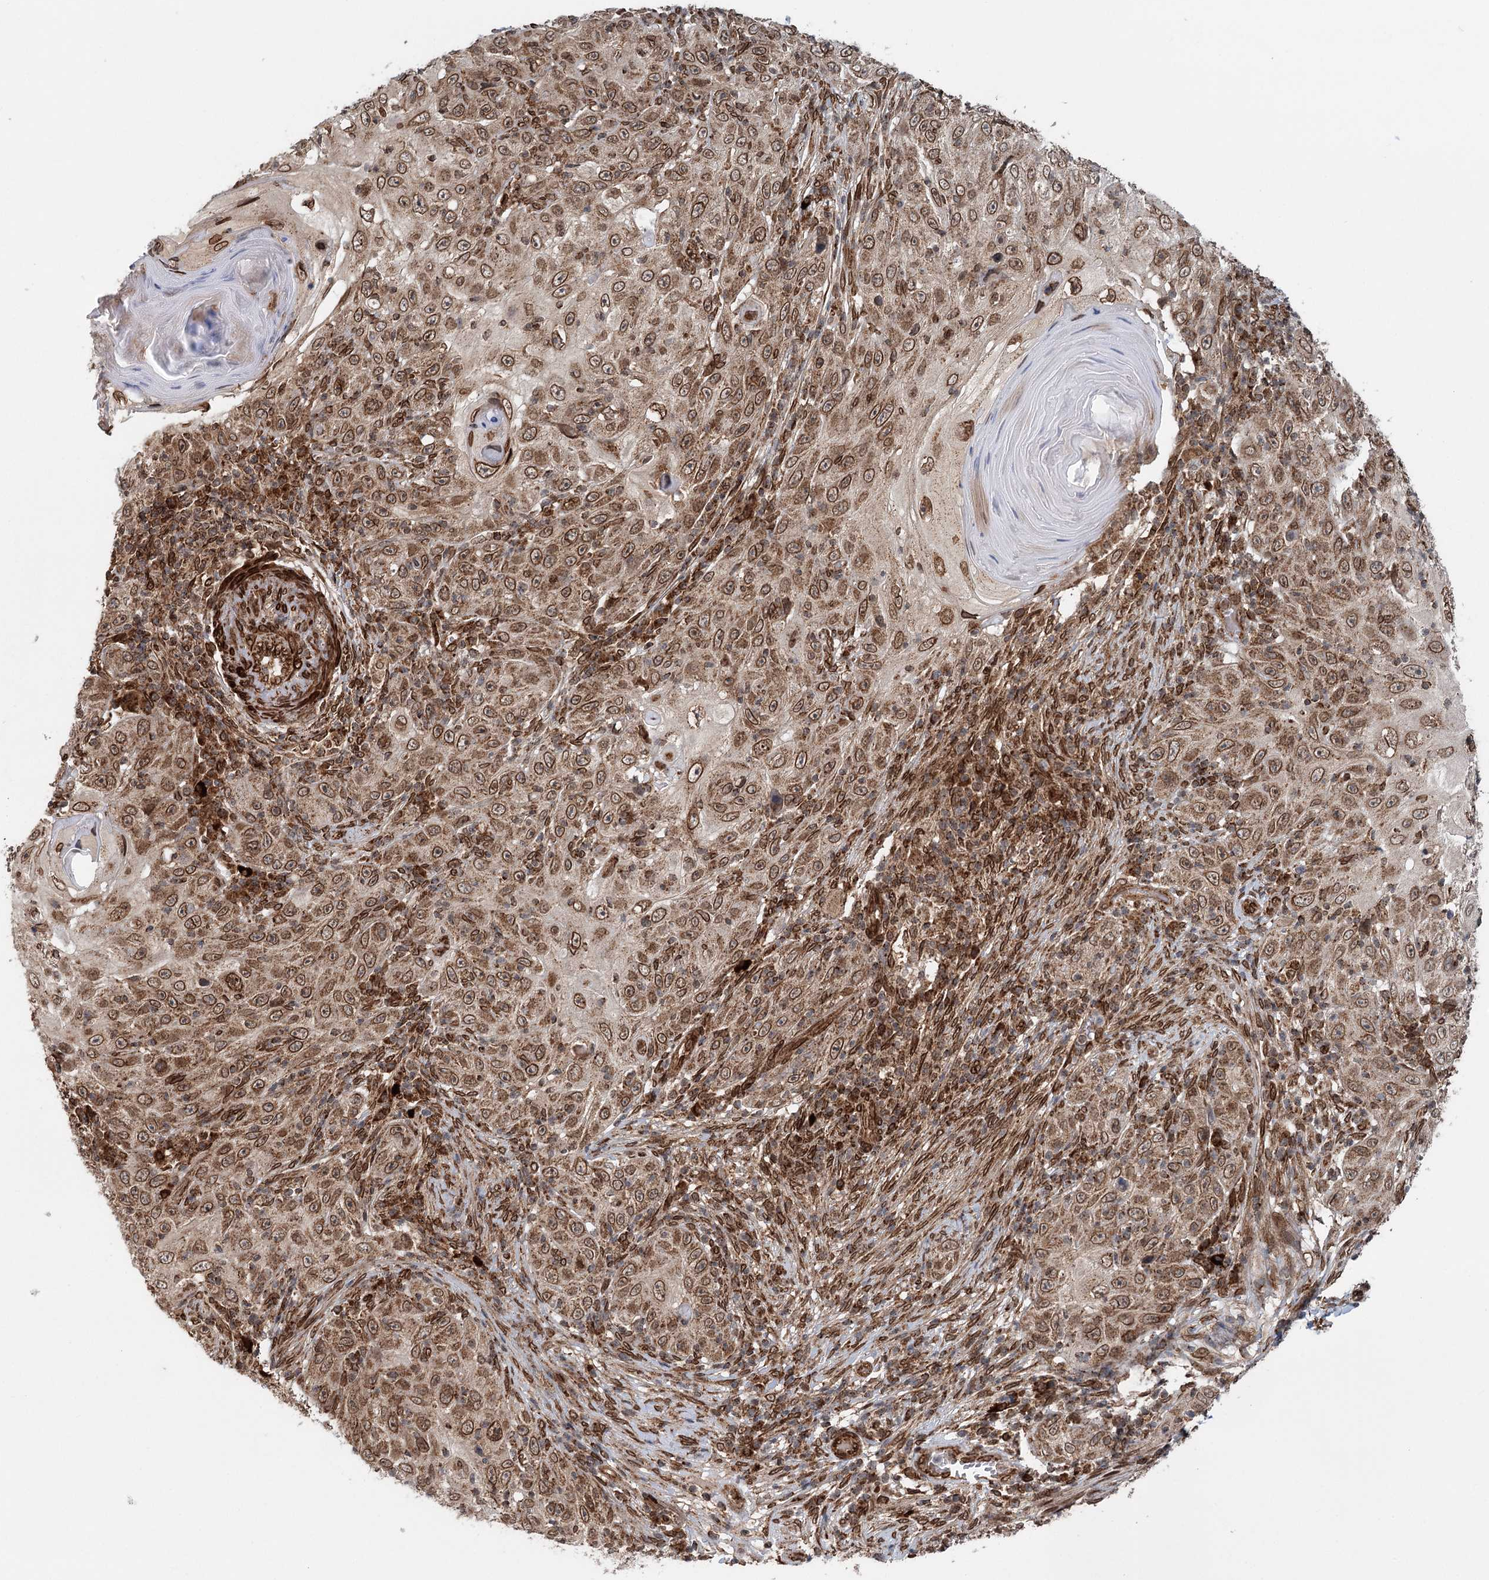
{"staining": {"intensity": "strong", "quantity": ">75%", "location": "cytoplasmic/membranous,nuclear"}, "tissue": "skin cancer", "cell_type": "Tumor cells", "image_type": "cancer", "snomed": [{"axis": "morphology", "description": "Squamous cell carcinoma, NOS"}, {"axis": "topography", "description": "Skin"}], "caption": "Skin squamous cell carcinoma tissue displays strong cytoplasmic/membranous and nuclear positivity in about >75% of tumor cells, visualized by immunohistochemistry. (DAB (3,3'-diaminobenzidine) IHC with brightfield microscopy, high magnification).", "gene": "BCKDHA", "patient": {"sex": "female", "age": 88}}